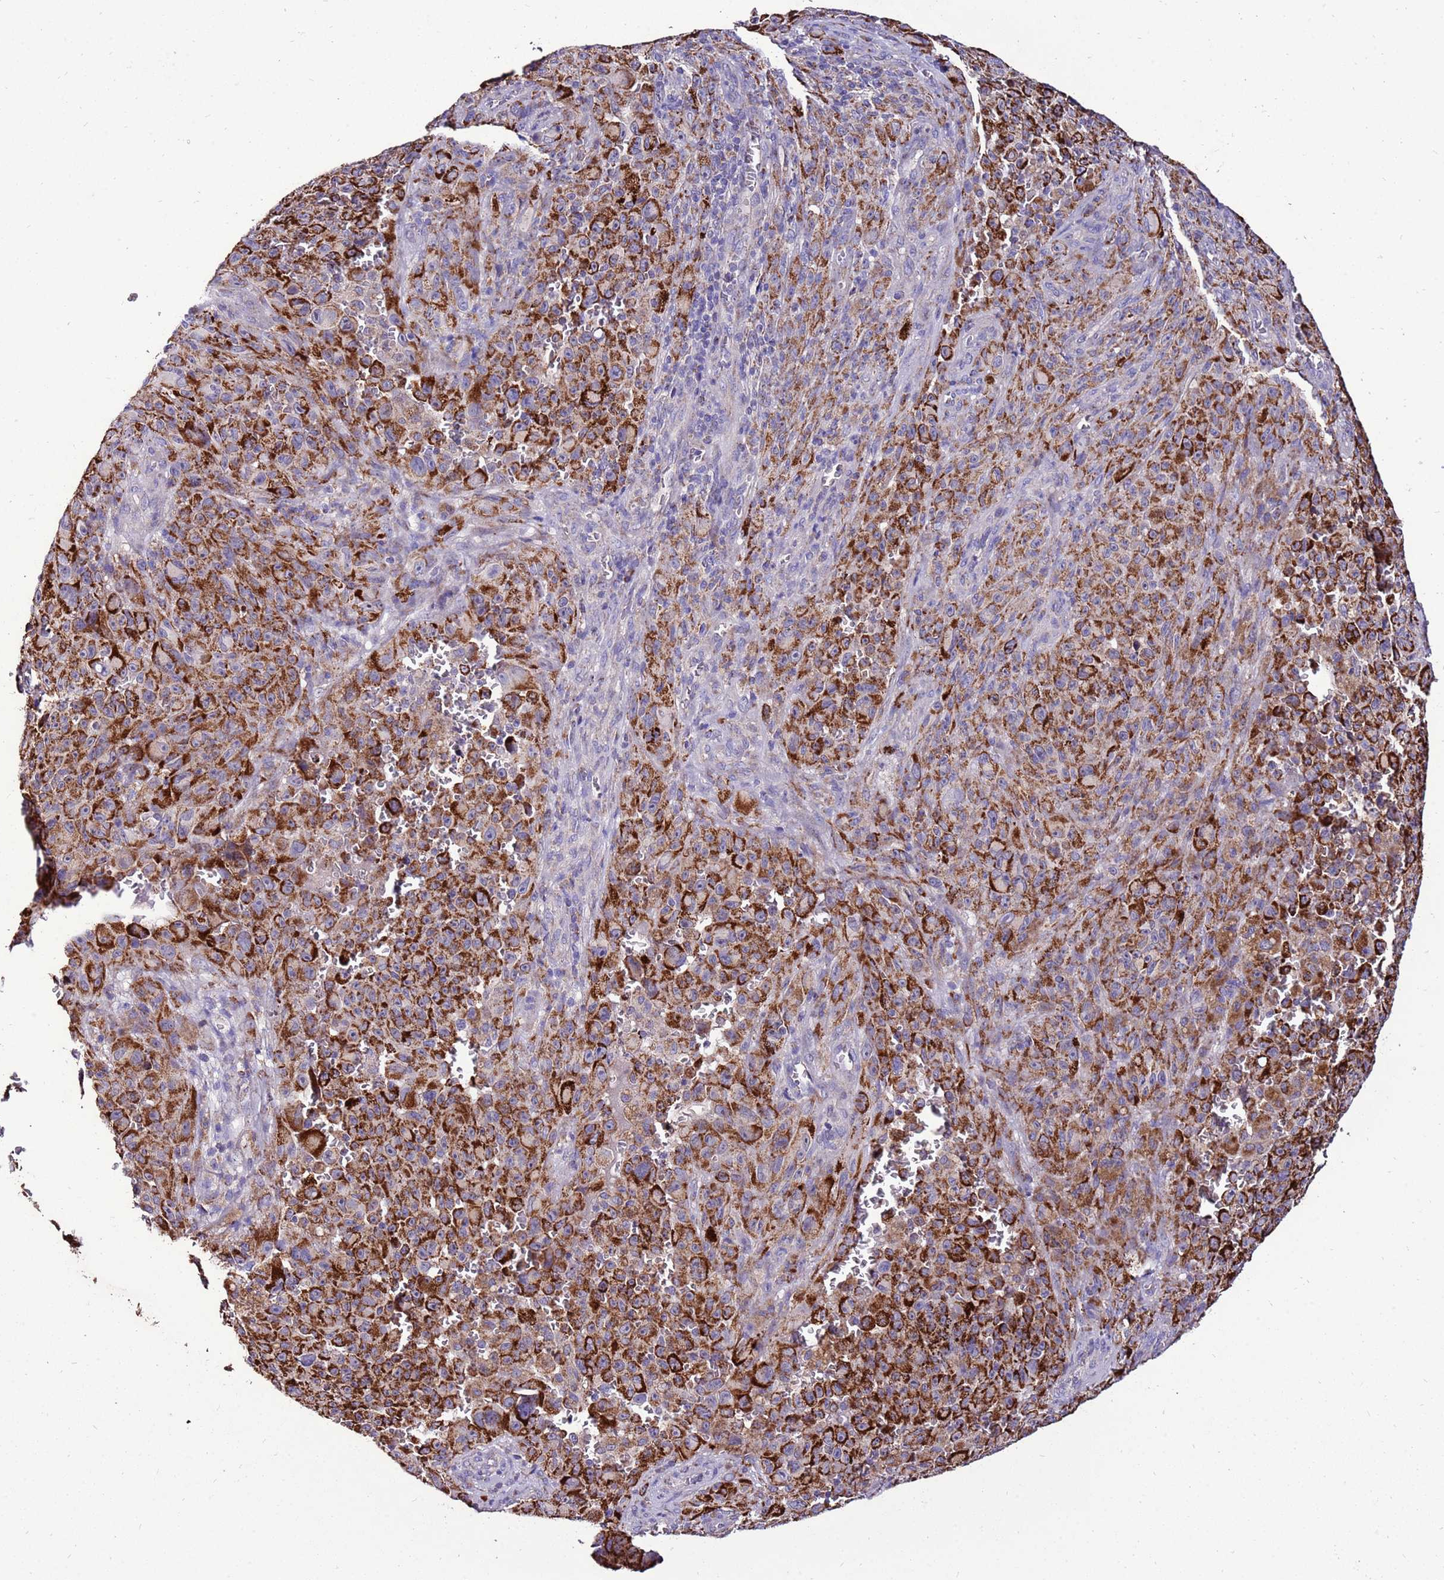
{"staining": {"intensity": "strong", "quantity": ">75%", "location": "cytoplasmic/membranous"}, "tissue": "melanoma", "cell_type": "Tumor cells", "image_type": "cancer", "snomed": [{"axis": "morphology", "description": "Malignant melanoma, NOS"}, {"axis": "topography", "description": "Skin"}], "caption": "An image of malignant melanoma stained for a protein demonstrates strong cytoplasmic/membranous brown staining in tumor cells.", "gene": "SPSB3", "patient": {"sex": "female", "age": 82}}